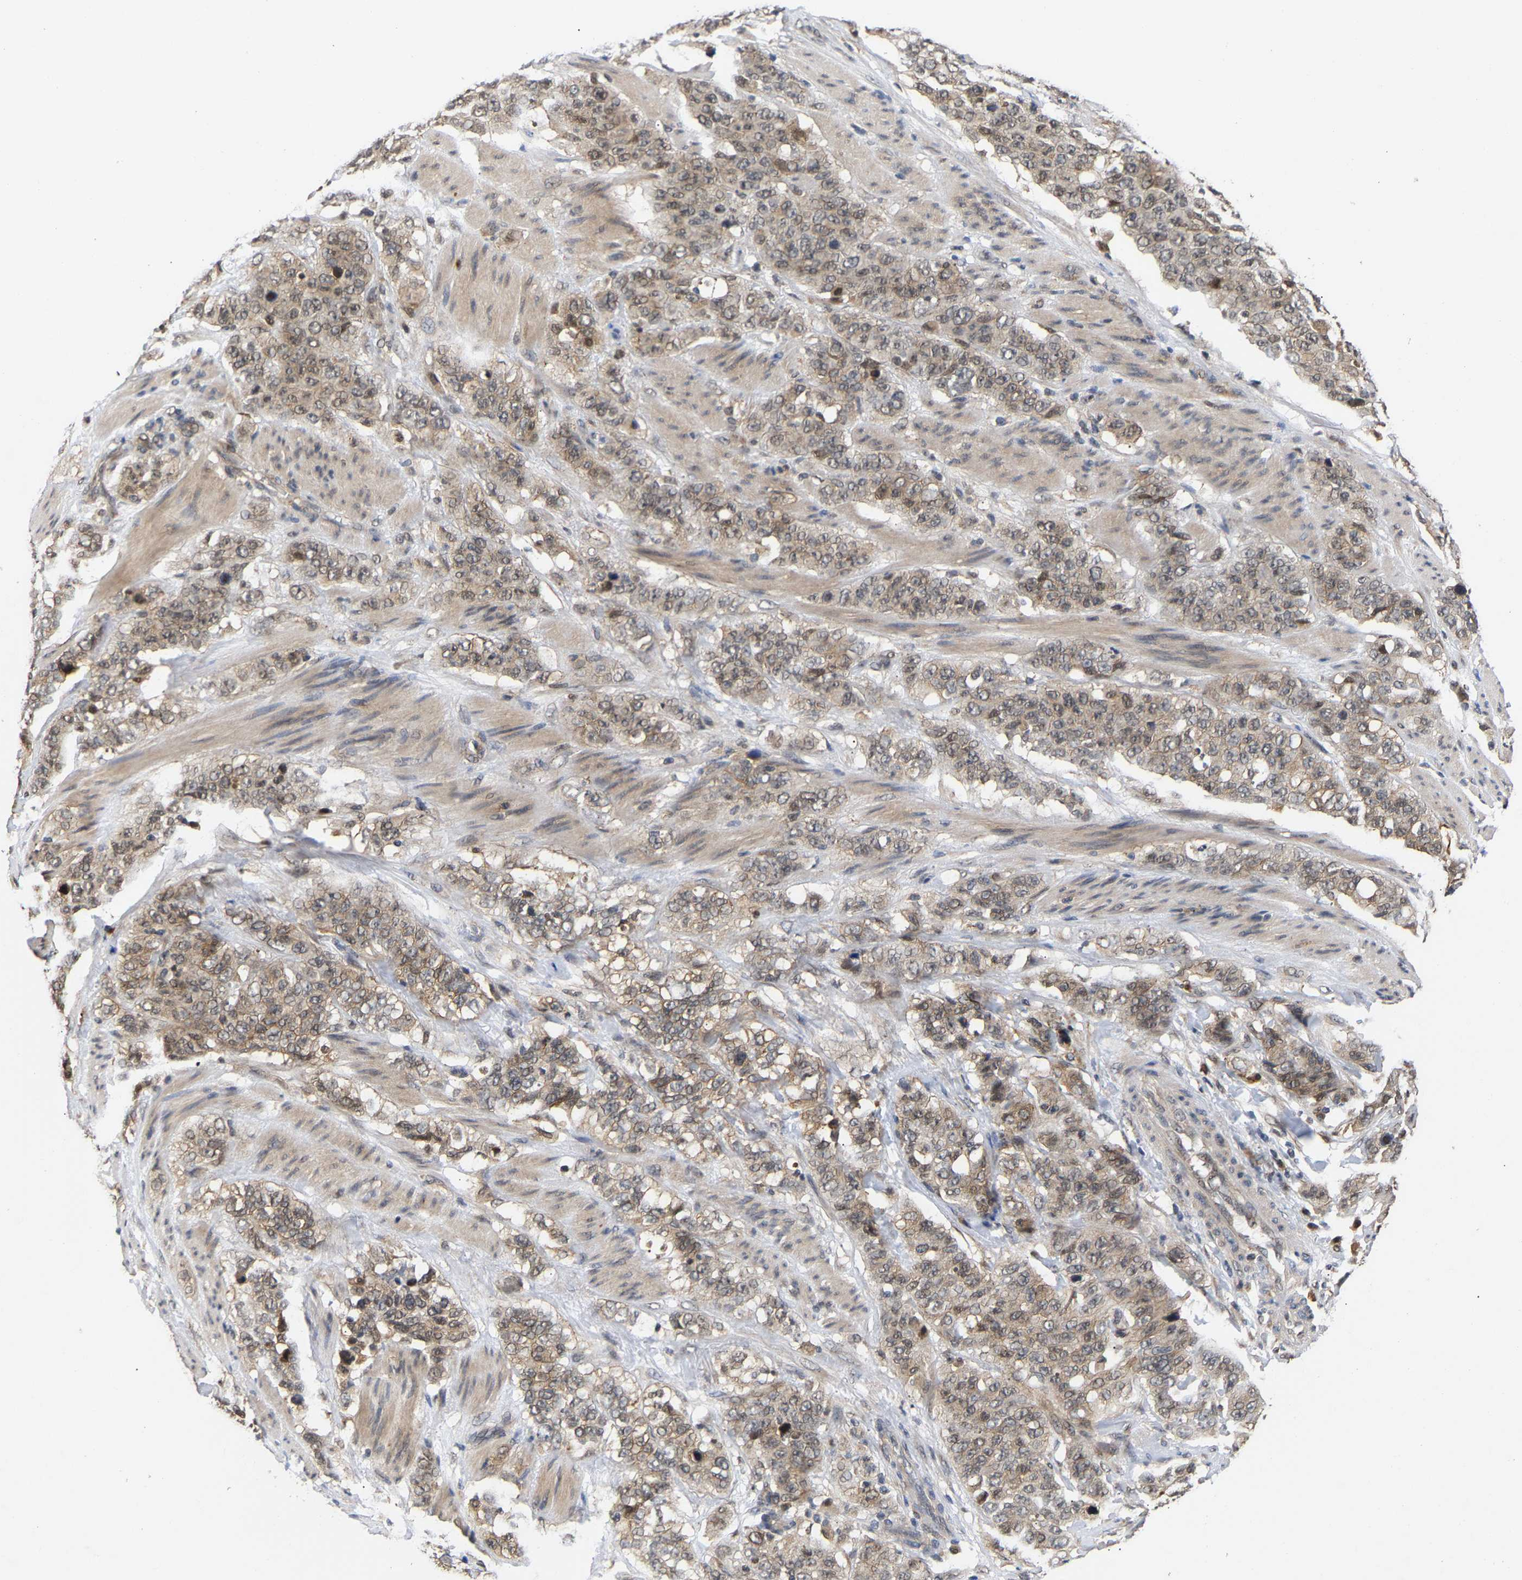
{"staining": {"intensity": "weak", "quantity": ">75%", "location": "cytoplasmic/membranous"}, "tissue": "stomach cancer", "cell_type": "Tumor cells", "image_type": "cancer", "snomed": [{"axis": "morphology", "description": "Adenocarcinoma, NOS"}, {"axis": "topography", "description": "Stomach"}], "caption": "This histopathology image shows immunohistochemistry (IHC) staining of stomach cancer (adenocarcinoma), with low weak cytoplasmic/membranous positivity in approximately >75% of tumor cells.", "gene": "CLIP2", "patient": {"sex": "male", "age": 48}}